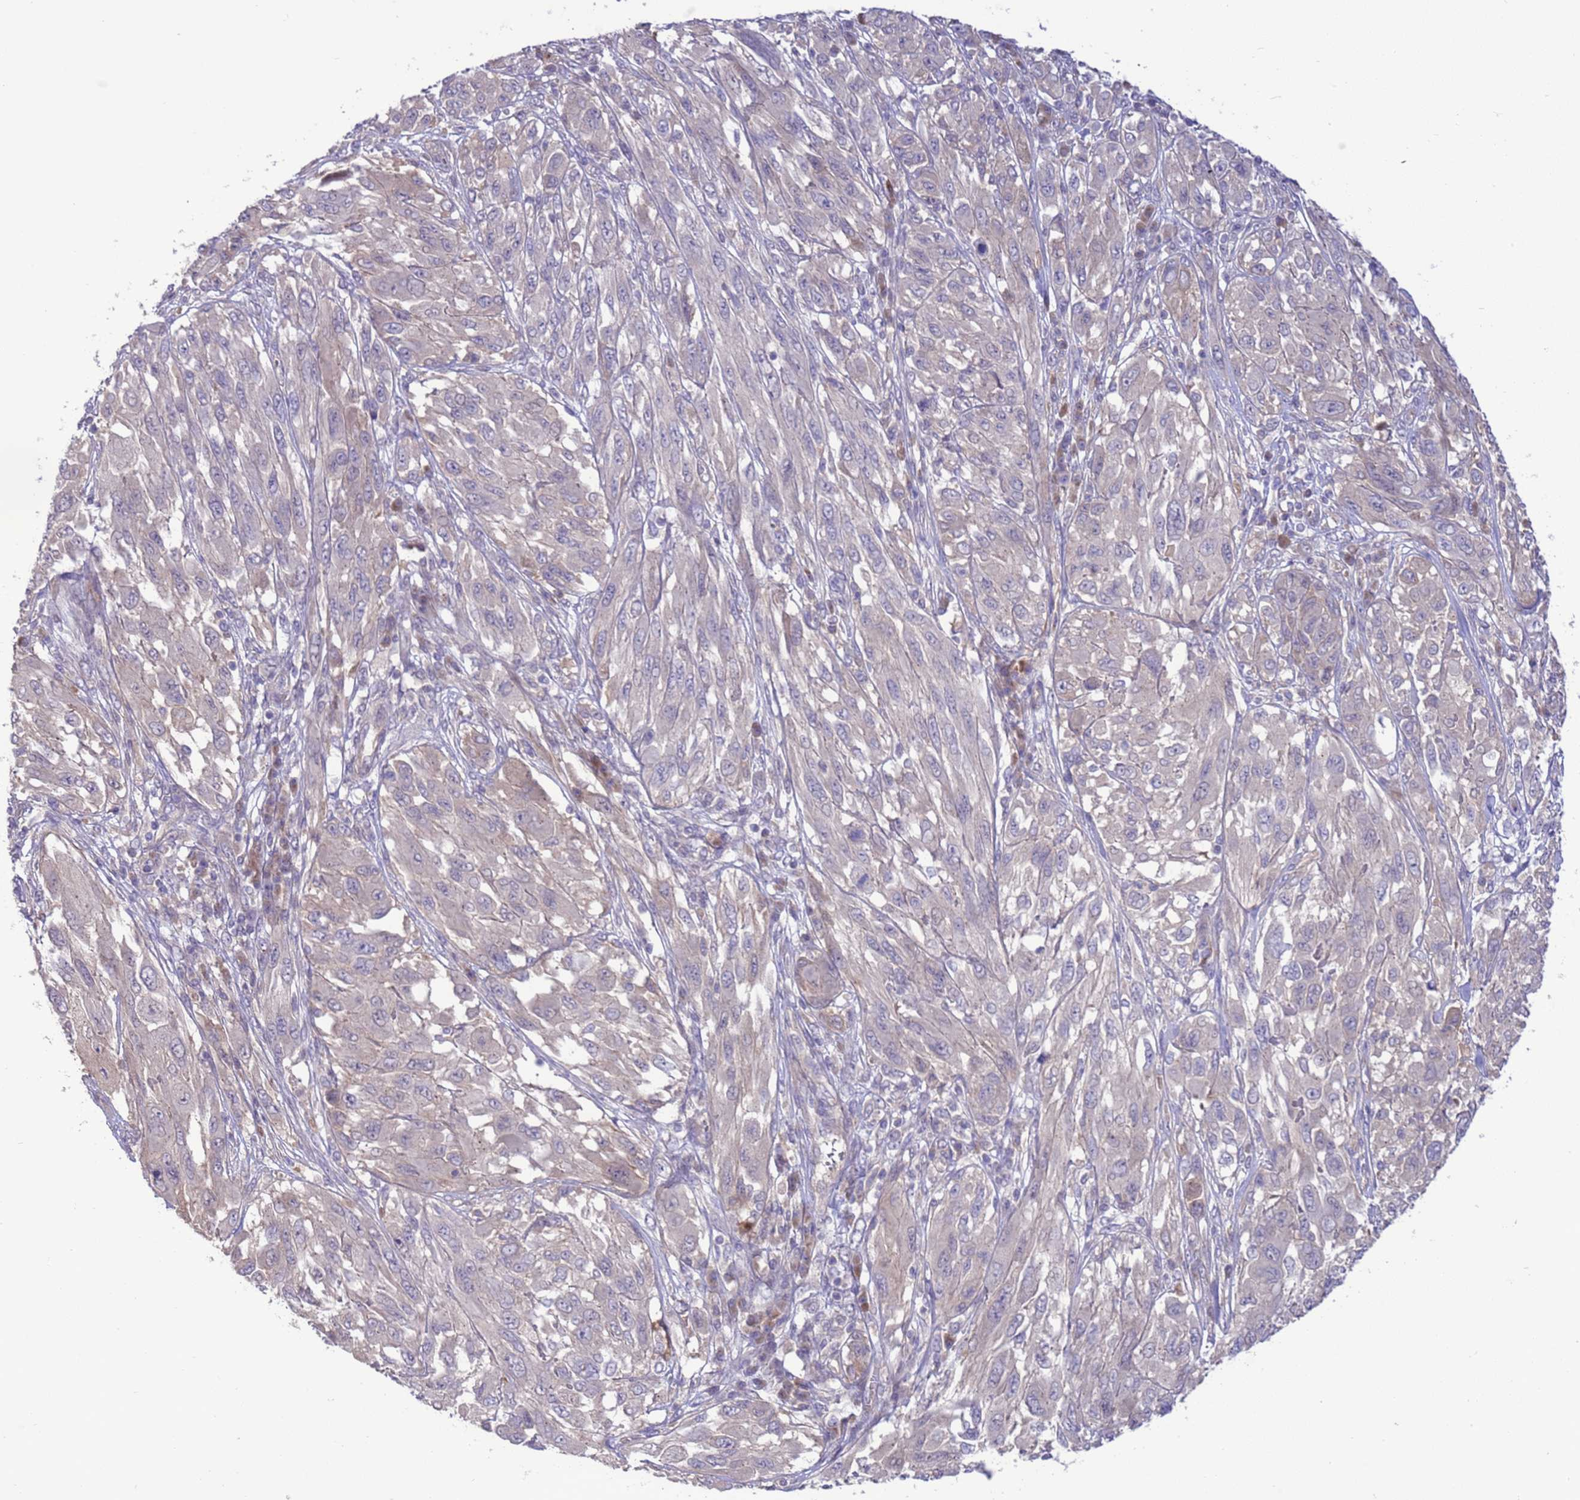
{"staining": {"intensity": "negative", "quantity": "none", "location": "none"}, "tissue": "melanoma", "cell_type": "Tumor cells", "image_type": "cancer", "snomed": [{"axis": "morphology", "description": "Malignant melanoma, NOS"}, {"axis": "topography", "description": "Skin"}], "caption": "Immunohistochemical staining of malignant melanoma displays no significant expression in tumor cells.", "gene": "GJA10", "patient": {"sex": "female", "age": 91}}